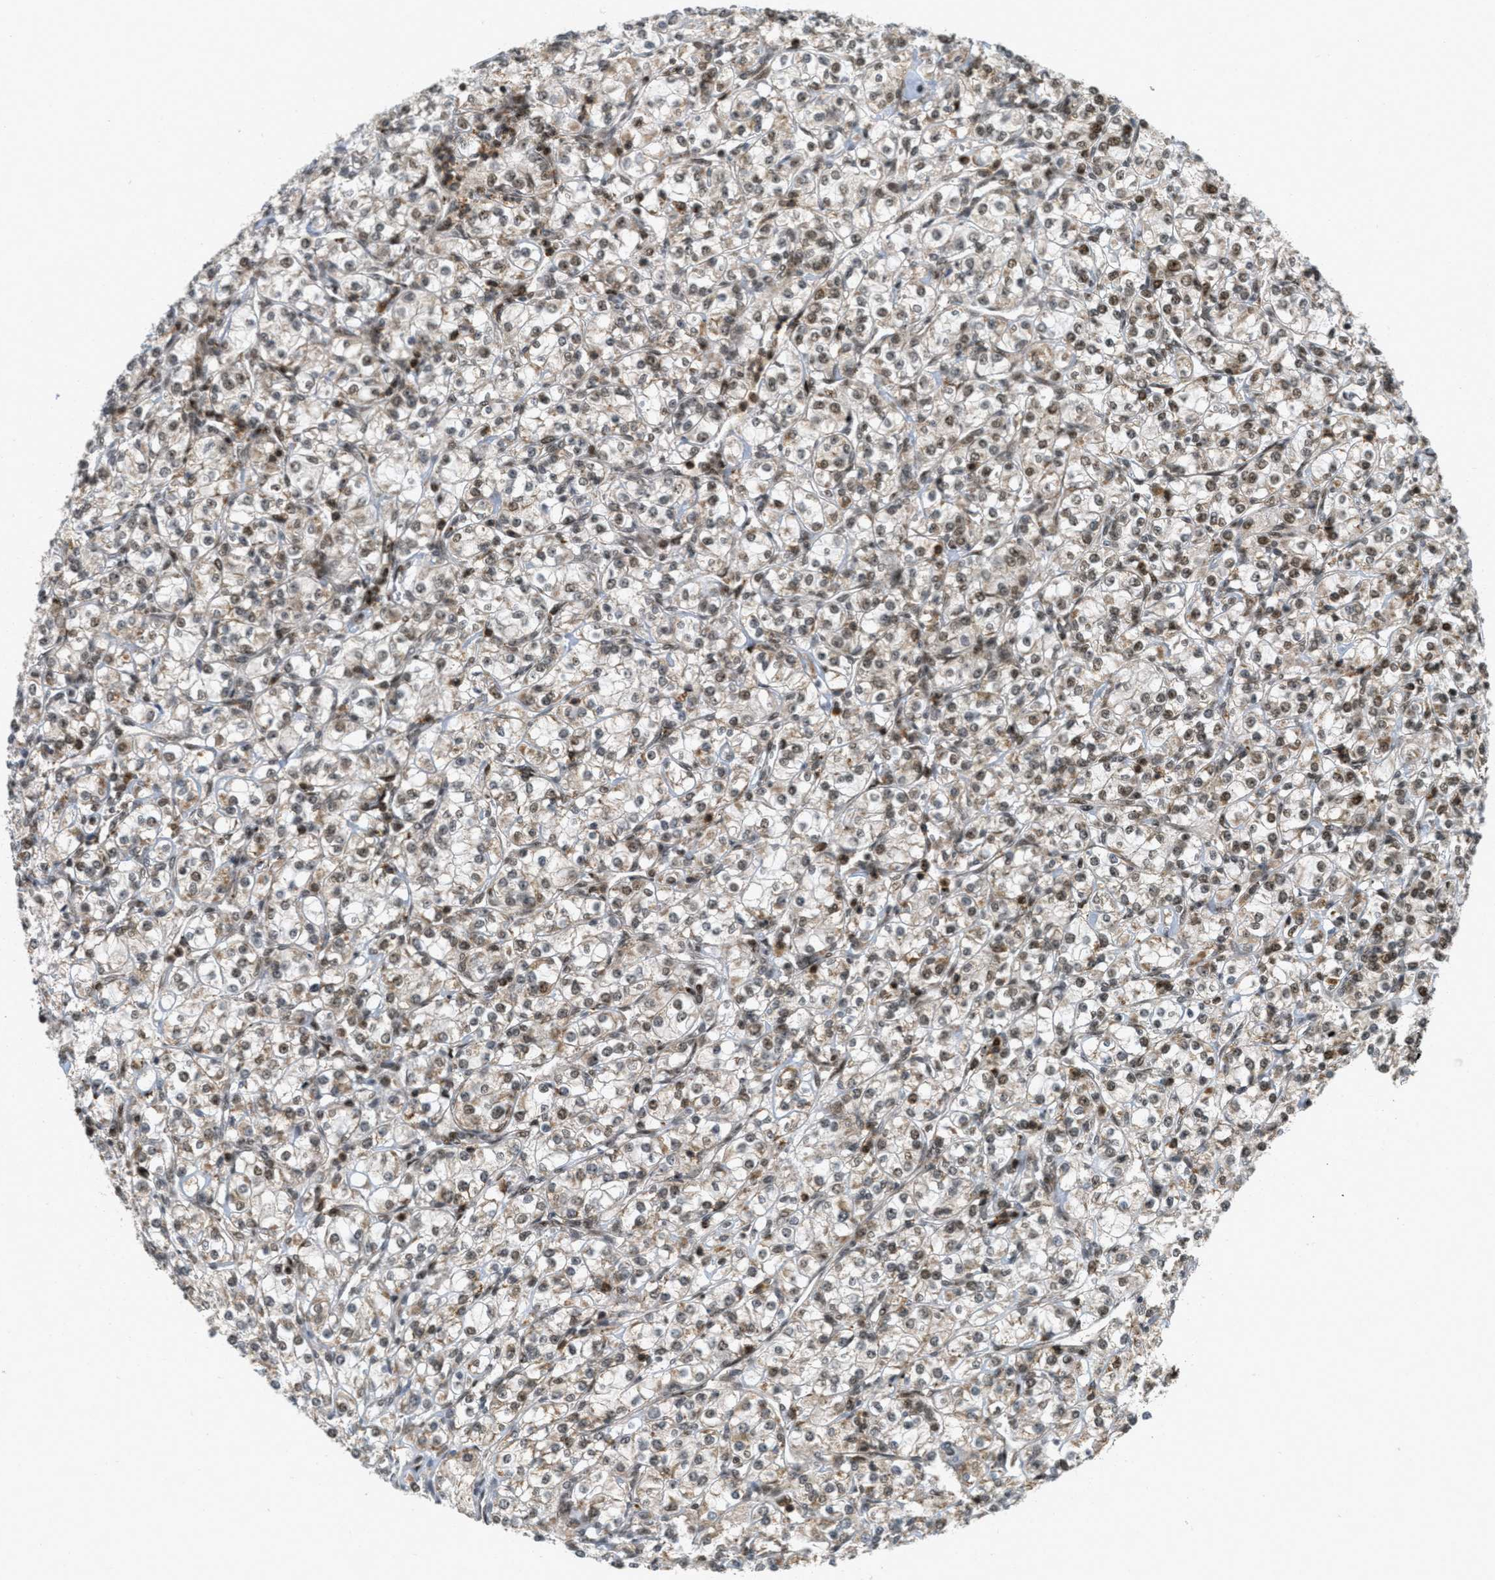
{"staining": {"intensity": "strong", "quantity": "25%-75%", "location": "cytoplasmic/membranous,nuclear"}, "tissue": "renal cancer", "cell_type": "Tumor cells", "image_type": "cancer", "snomed": [{"axis": "morphology", "description": "Adenocarcinoma, NOS"}, {"axis": "topography", "description": "Kidney"}], "caption": "A micrograph showing strong cytoplasmic/membranous and nuclear staining in approximately 25%-75% of tumor cells in adenocarcinoma (renal), as visualized by brown immunohistochemical staining.", "gene": "TLK1", "patient": {"sex": "male", "age": 77}}